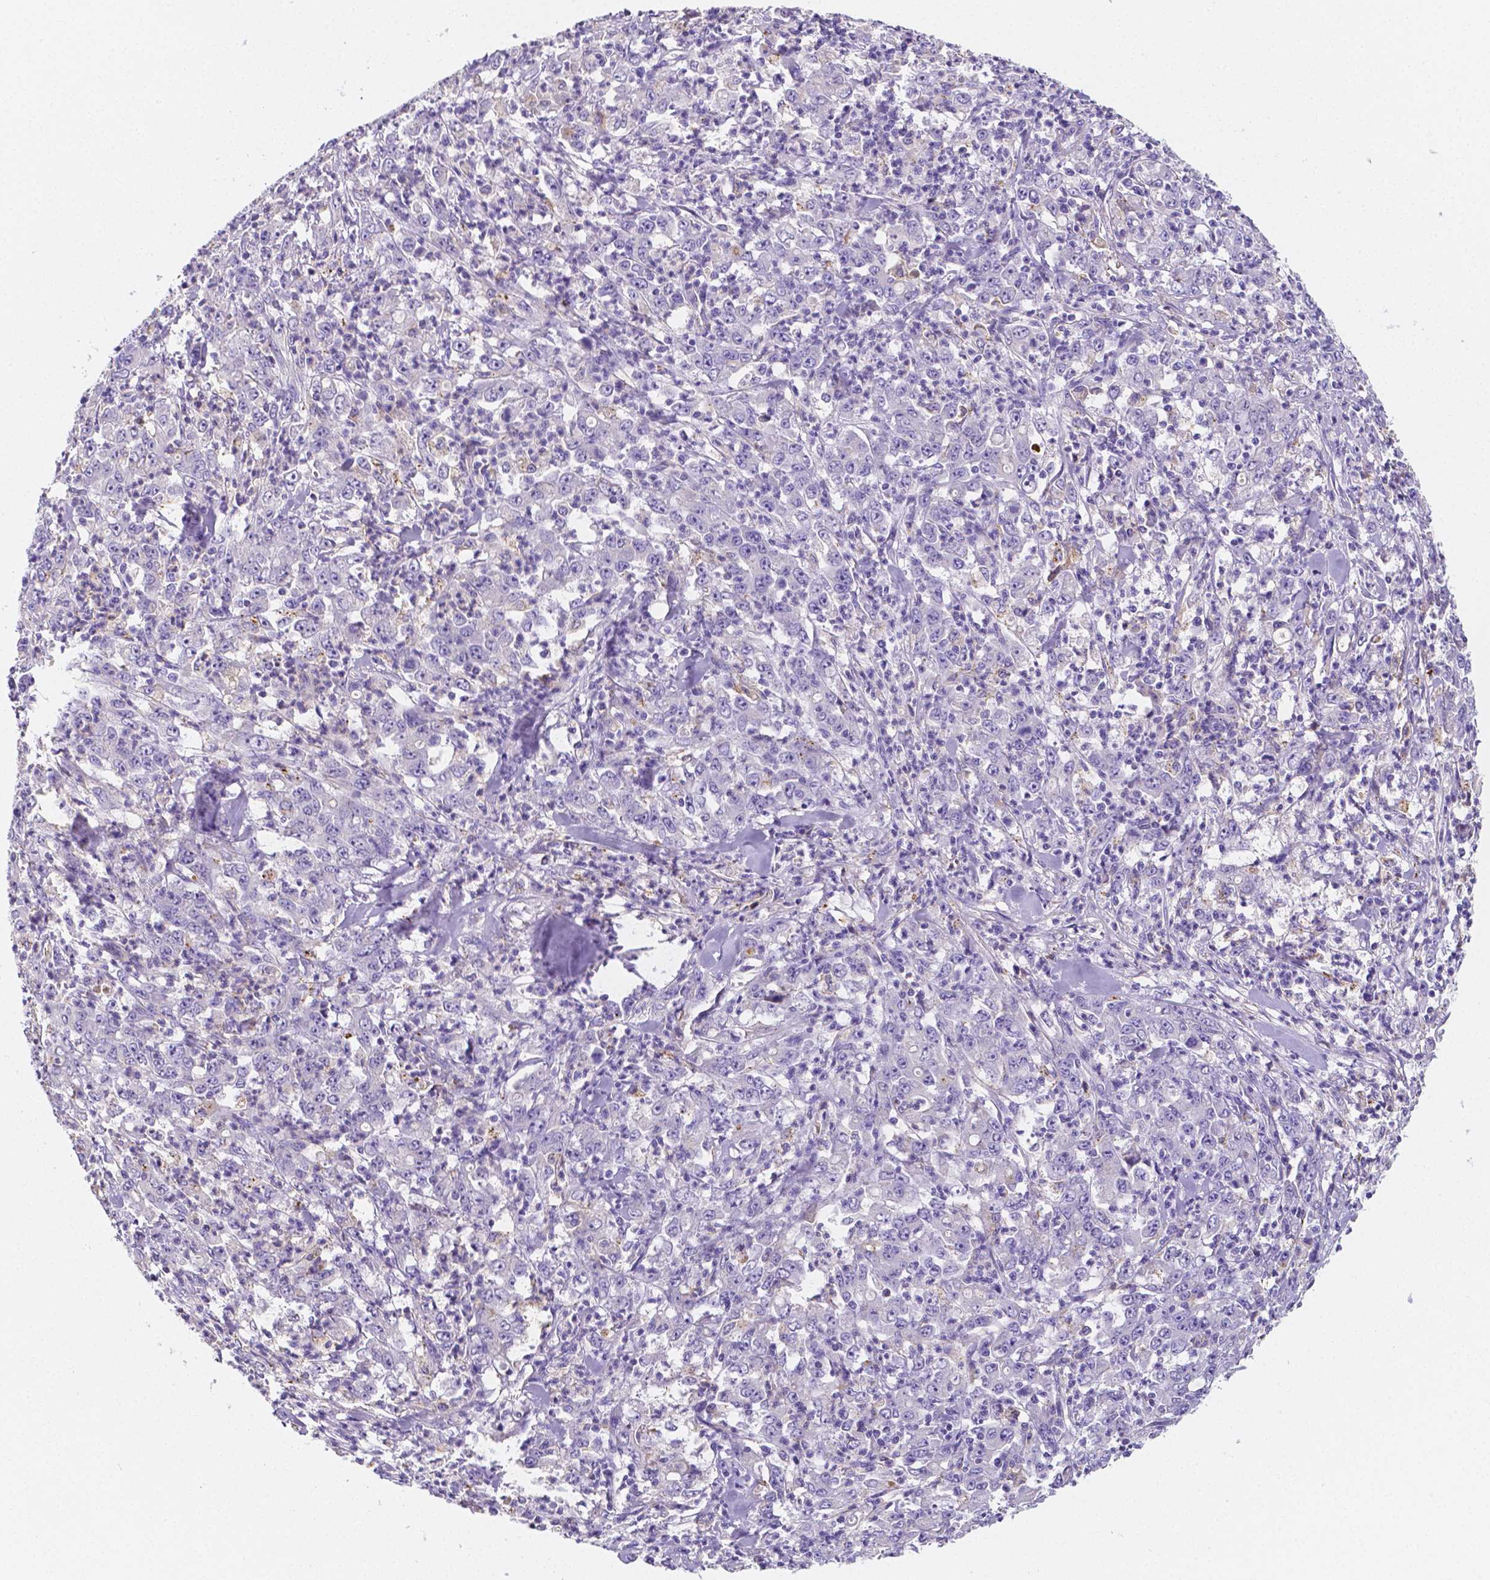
{"staining": {"intensity": "negative", "quantity": "none", "location": "none"}, "tissue": "stomach cancer", "cell_type": "Tumor cells", "image_type": "cancer", "snomed": [{"axis": "morphology", "description": "Adenocarcinoma, NOS"}, {"axis": "topography", "description": "Stomach, lower"}], "caption": "A high-resolution photomicrograph shows immunohistochemistry staining of stomach cancer, which demonstrates no significant positivity in tumor cells.", "gene": "GABRD", "patient": {"sex": "female", "age": 71}}